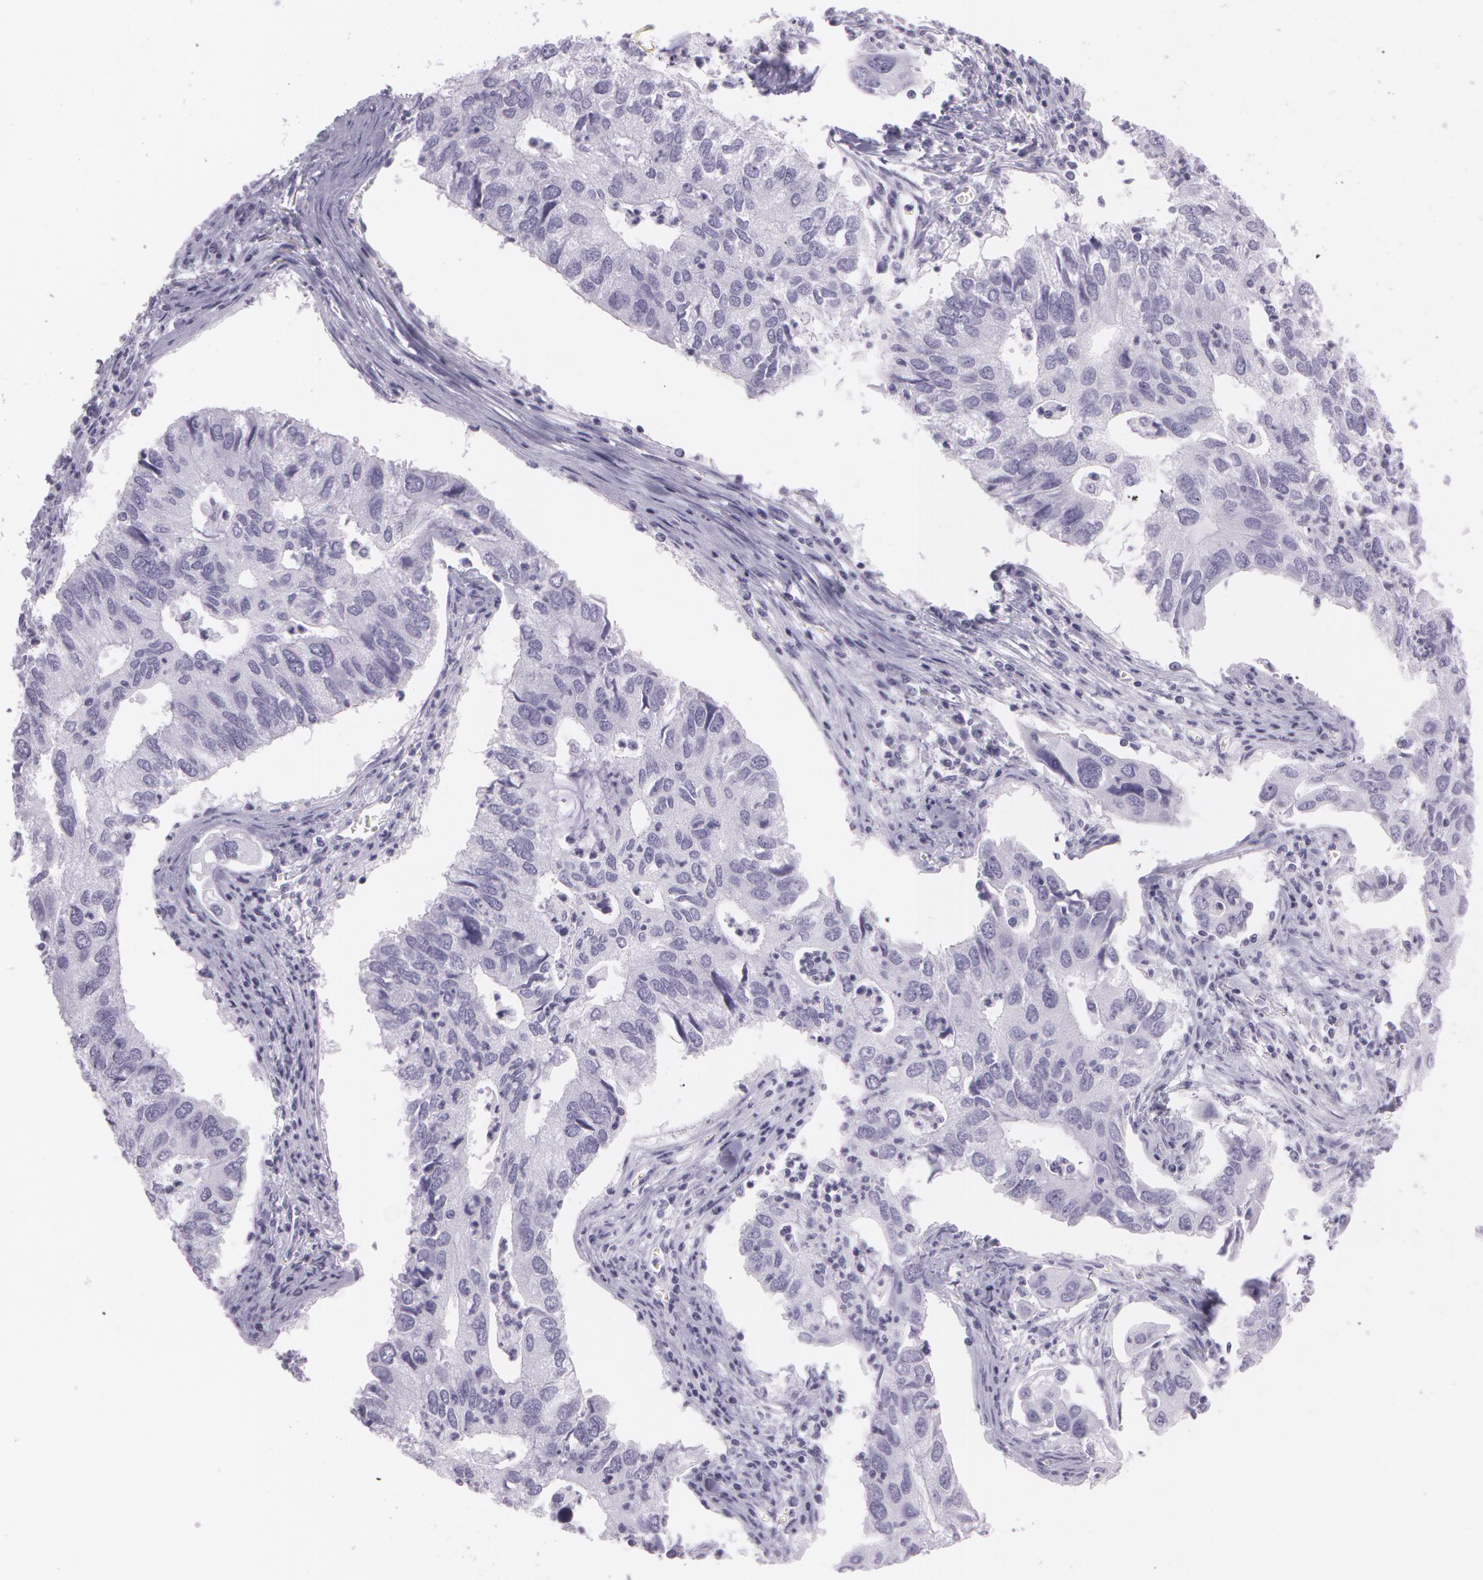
{"staining": {"intensity": "negative", "quantity": "none", "location": "none"}, "tissue": "lung cancer", "cell_type": "Tumor cells", "image_type": "cancer", "snomed": [{"axis": "morphology", "description": "Adenocarcinoma, NOS"}, {"axis": "topography", "description": "Lung"}], "caption": "Immunohistochemistry (IHC) micrograph of human lung adenocarcinoma stained for a protein (brown), which exhibits no staining in tumor cells.", "gene": "SNCG", "patient": {"sex": "male", "age": 48}}